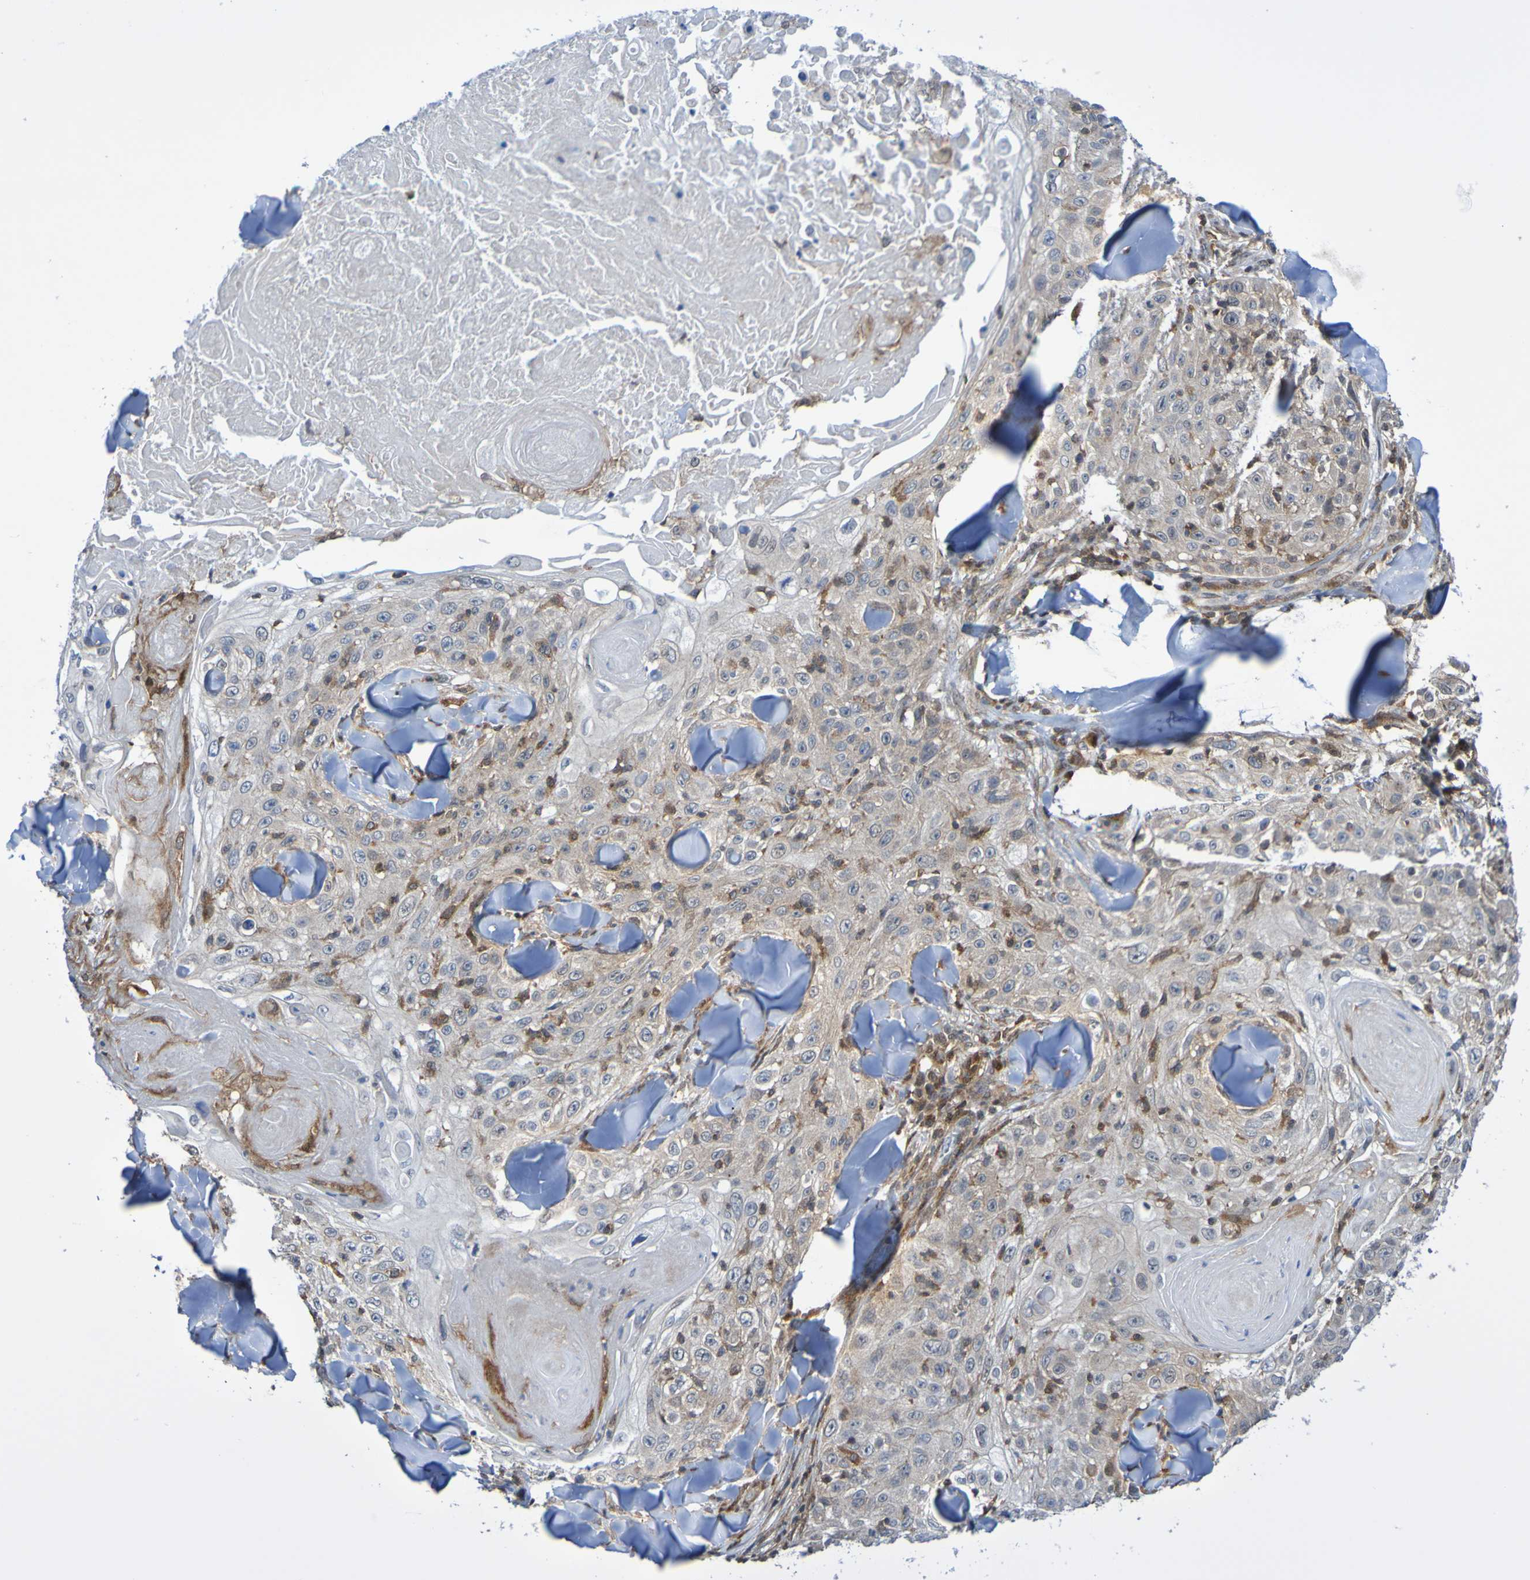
{"staining": {"intensity": "moderate", "quantity": "<25%", "location": "cytoplasmic/membranous"}, "tissue": "skin cancer", "cell_type": "Tumor cells", "image_type": "cancer", "snomed": [{"axis": "morphology", "description": "Squamous cell carcinoma, NOS"}, {"axis": "topography", "description": "Skin"}], "caption": "This histopathology image shows immunohistochemistry staining of skin squamous cell carcinoma, with low moderate cytoplasmic/membranous positivity in approximately <25% of tumor cells.", "gene": "ATIC", "patient": {"sex": "male", "age": 86}}